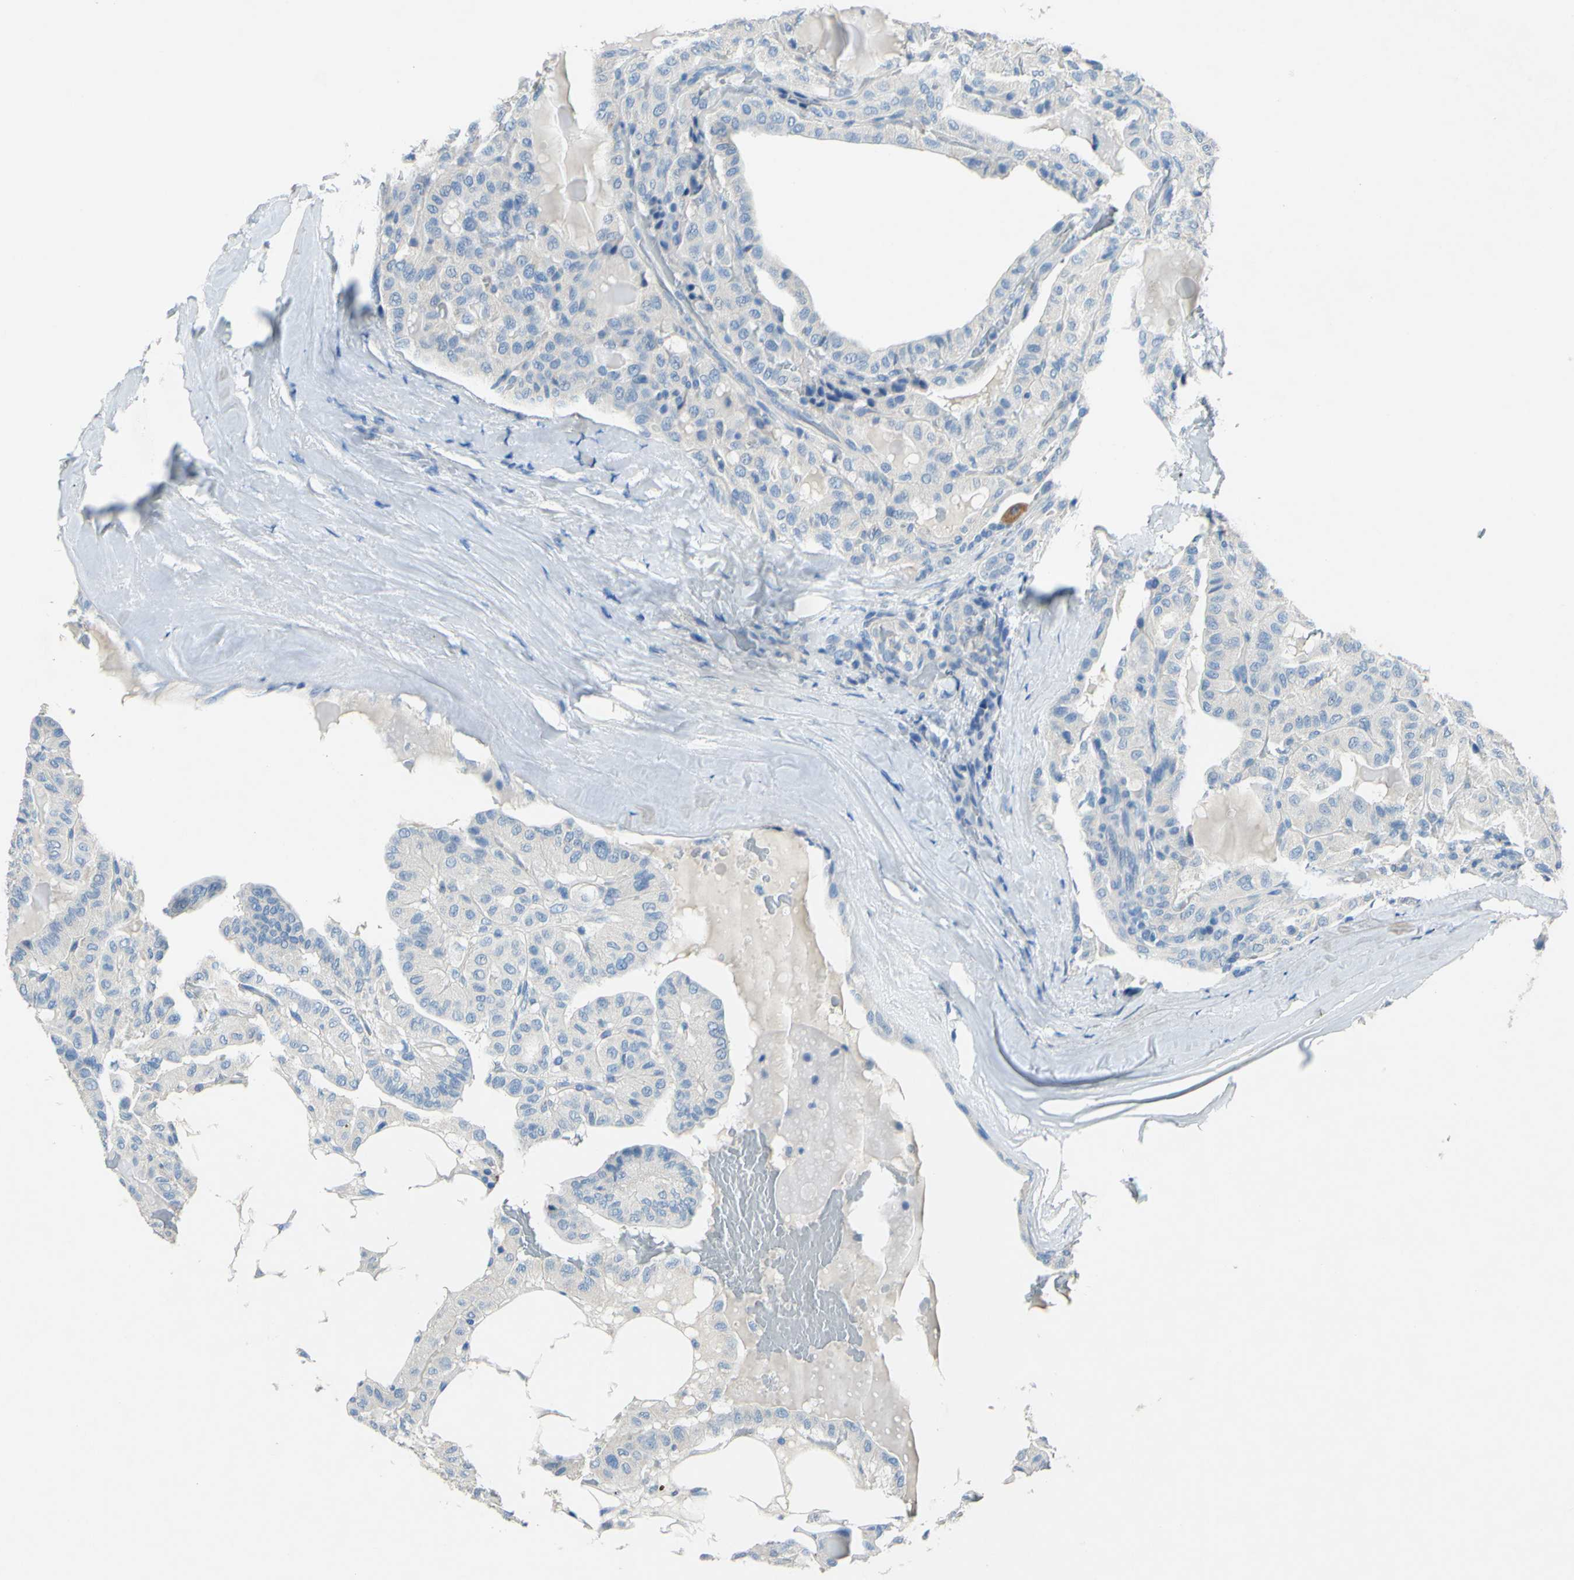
{"staining": {"intensity": "negative", "quantity": "none", "location": "none"}, "tissue": "thyroid cancer", "cell_type": "Tumor cells", "image_type": "cancer", "snomed": [{"axis": "morphology", "description": "Papillary adenocarcinoma, NOS"}, {"axis": "topography", "description": "Thyroid gland"}], "caption": "Histopathology image shows no protein expression in tumor cells of thyroid papillary adenocarcinoma tissue.", "gene": "CDH10", "patient": {"sex": "male", "age": 77}}